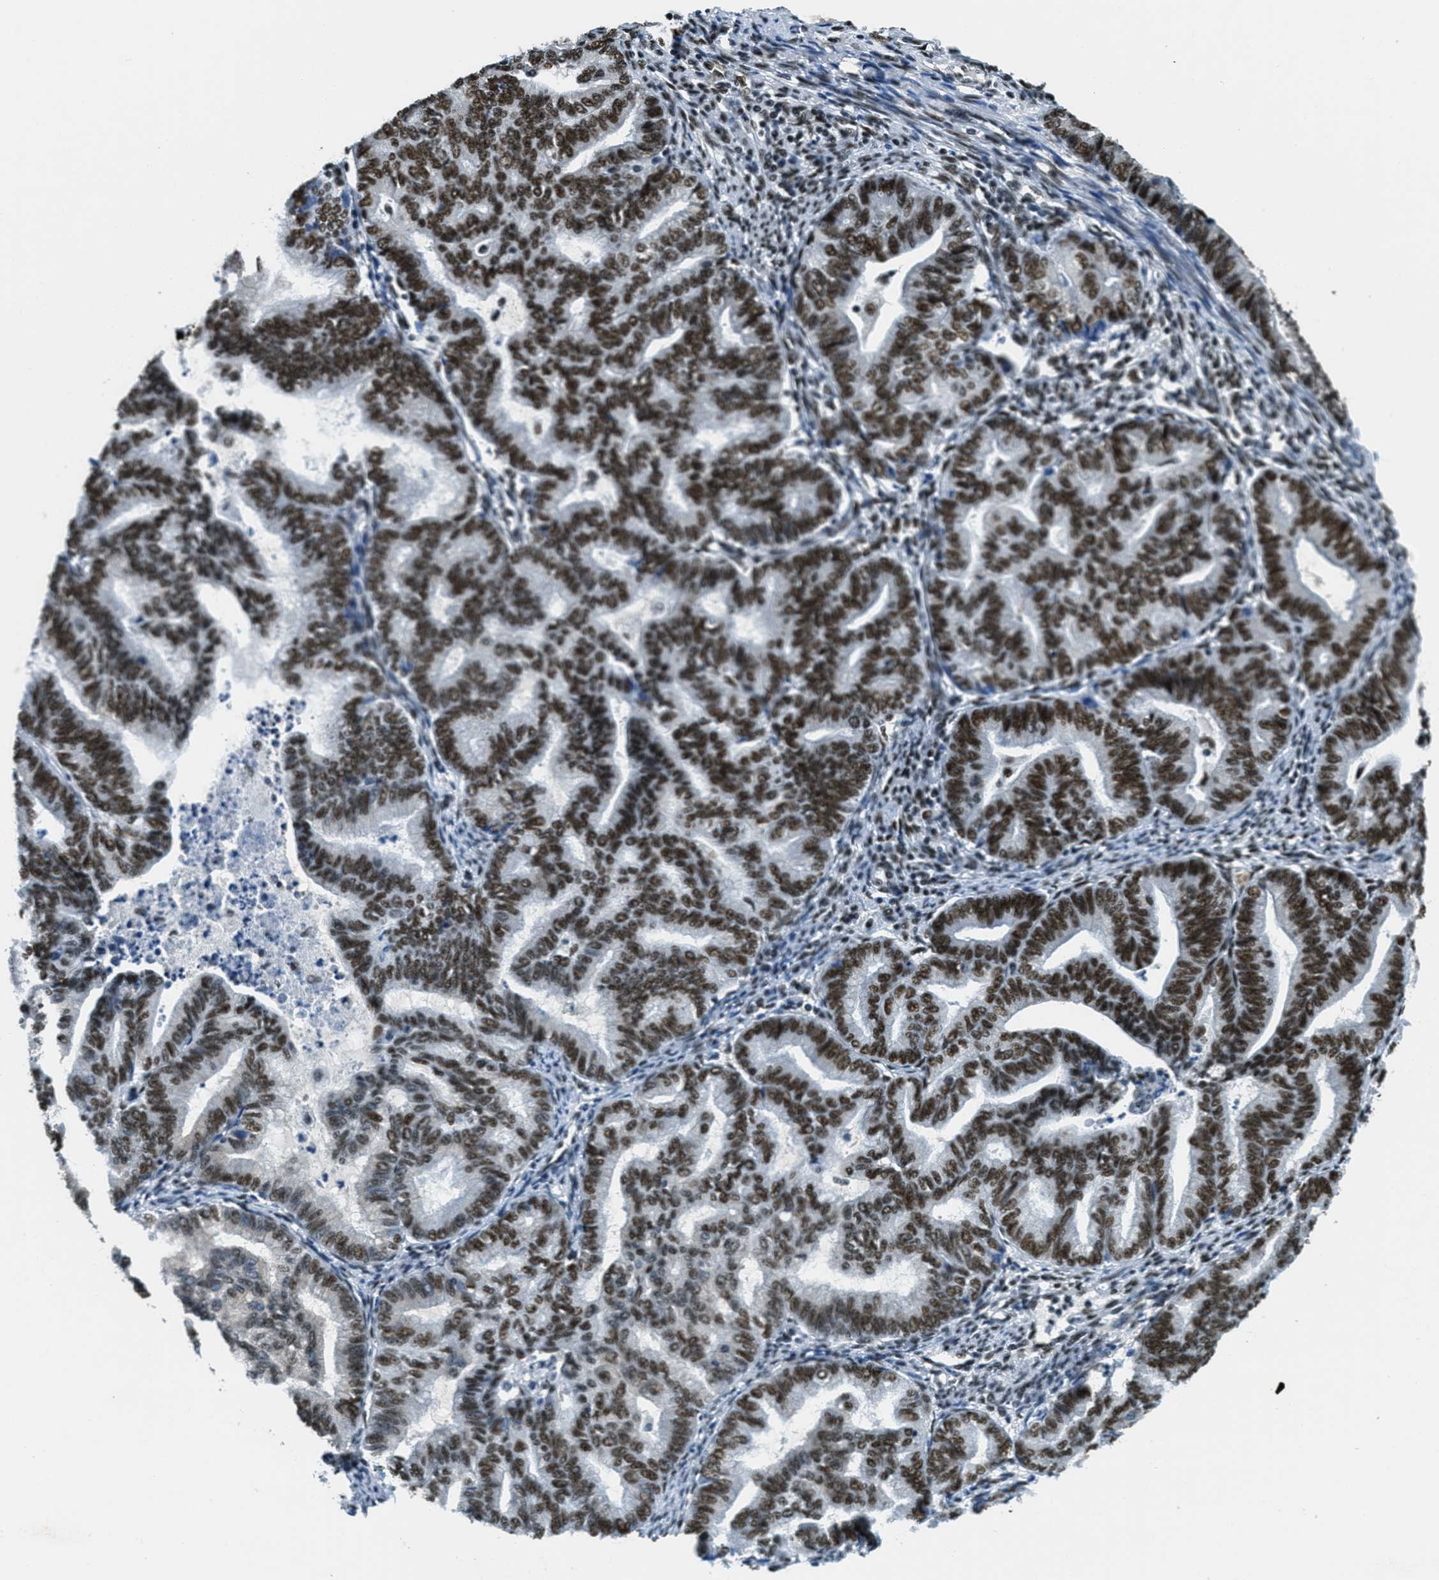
{"staining": {"intensity": "strong", "quantity": "25%-75%", "location": "nuclear"}, "tissue": "endometrial cancer", "cell_type": "Tumor cells", "image_type": "cancer", "snomed": [{"axis": "morphology", "description": "Adenocarcinoma, NOS"}, {"axis": "topography", "description": "Endometrium"}], "caption": "IHC of endometrial cancer (adenocarcinoma) reveals high levels of strong nuclear expression in about 25%-75% of tumor cells. (DAB (3,3'-diaminobenzidine) IHC with brightfield microscopy, high magnification).", "gene": "SSB", "patient": {"sex": "female", "age": 79}}